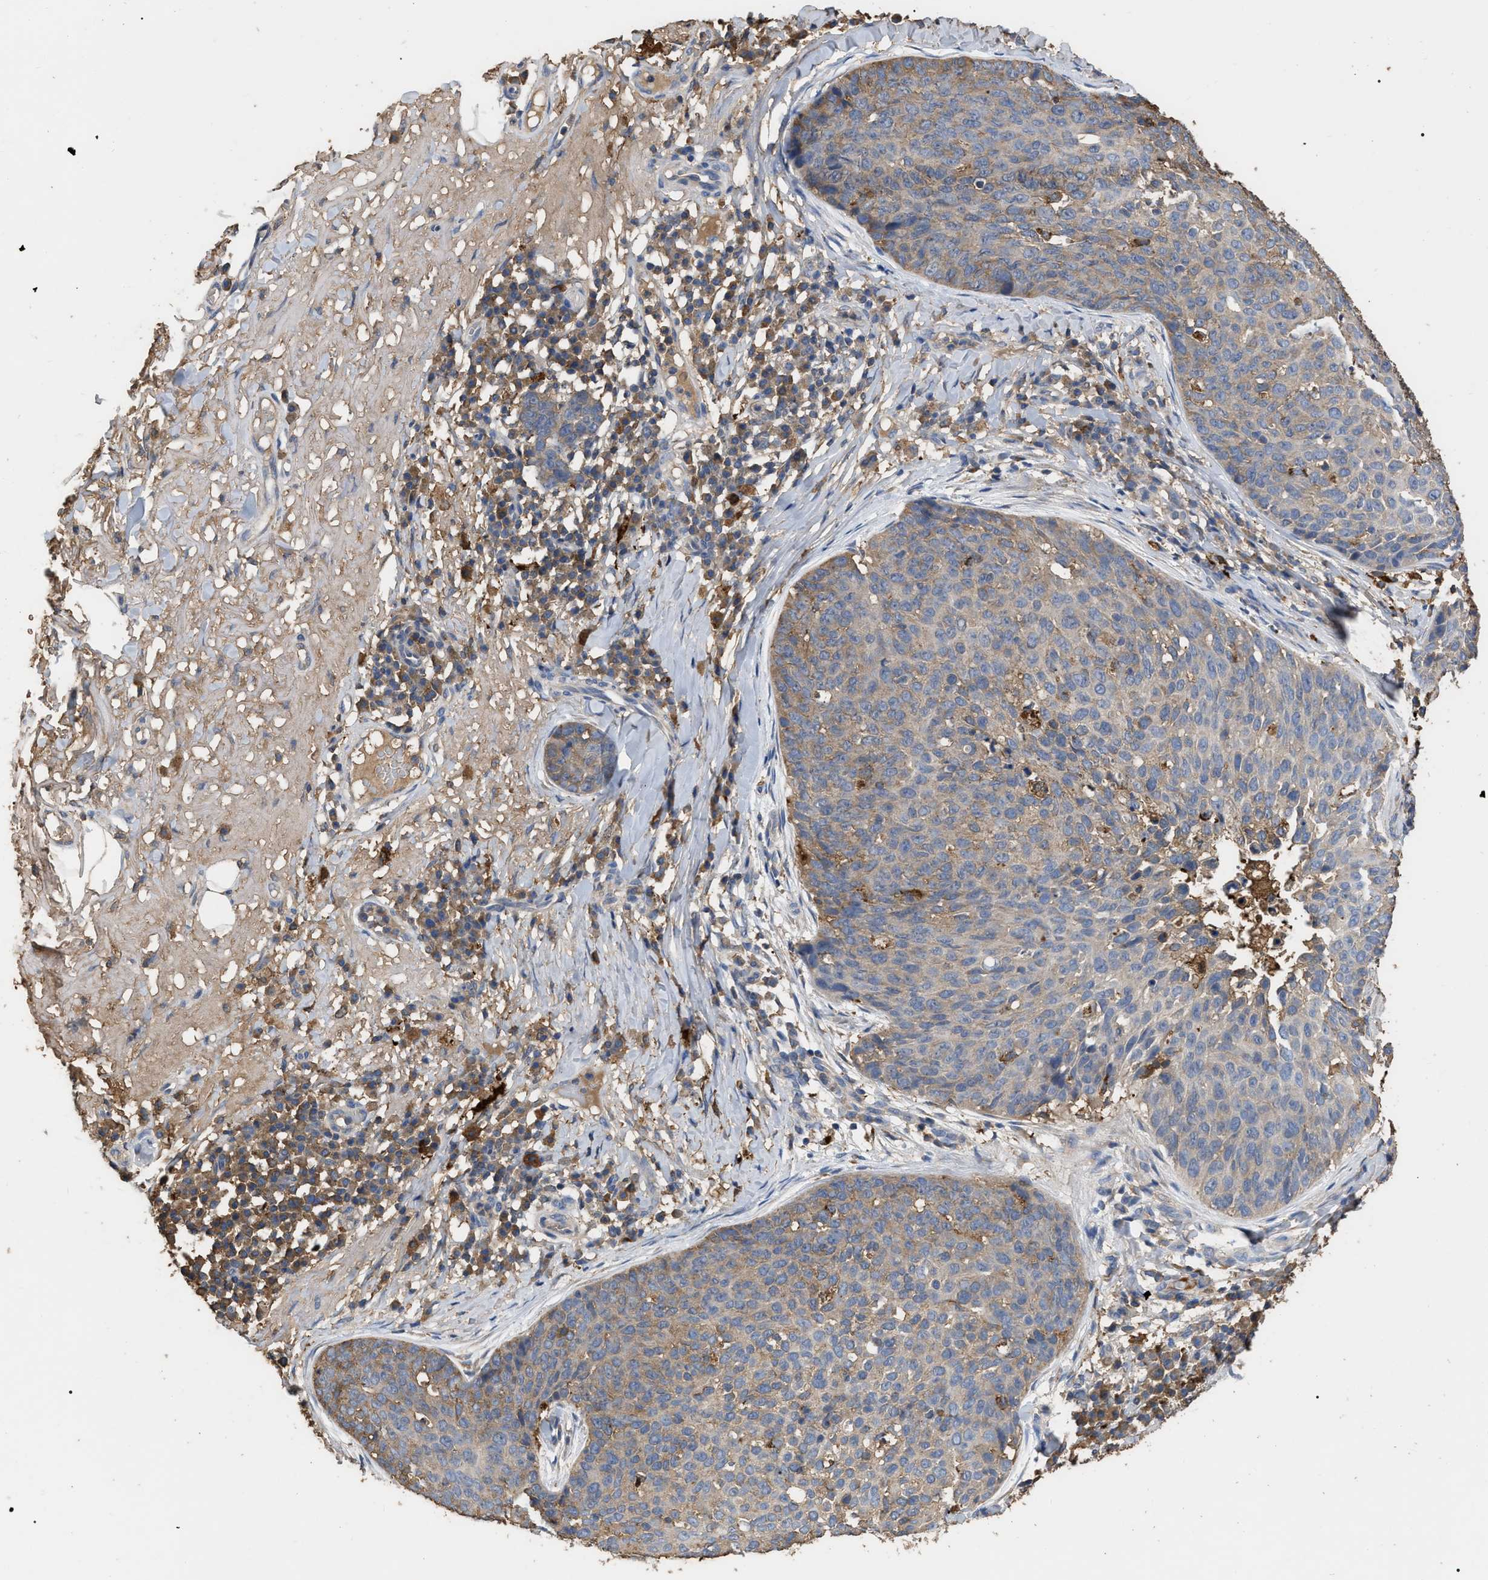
{"staining": {"intensity": "moderate", "quantity": "<25%", "location": "cytoplasmic/membranous"}, "tissue": "skin cancer", "cell_type": "Tumor cells", "image_type": "cancer", "snomed": [{"axis": "morphology", "description": "Squamous cell carcinoma in situ, NOS"}, {"axis": "morphology", "description": "Squamous cell carcinoma, NOS"}, {"axis": "topography", "description": "Skin"}], "caption": "Protein expression analysis of human squamous cell carcinoma (skin) reveals moderate cytoplasmic/membranous expression in approximately <25% of tumor cells. Using DAB (brown) and hematoxylin (blue) stains, captured at high magnification using brightfield microscopy.", "gene": "GPR179", "patient": {"sex": "male", "age": 93}}